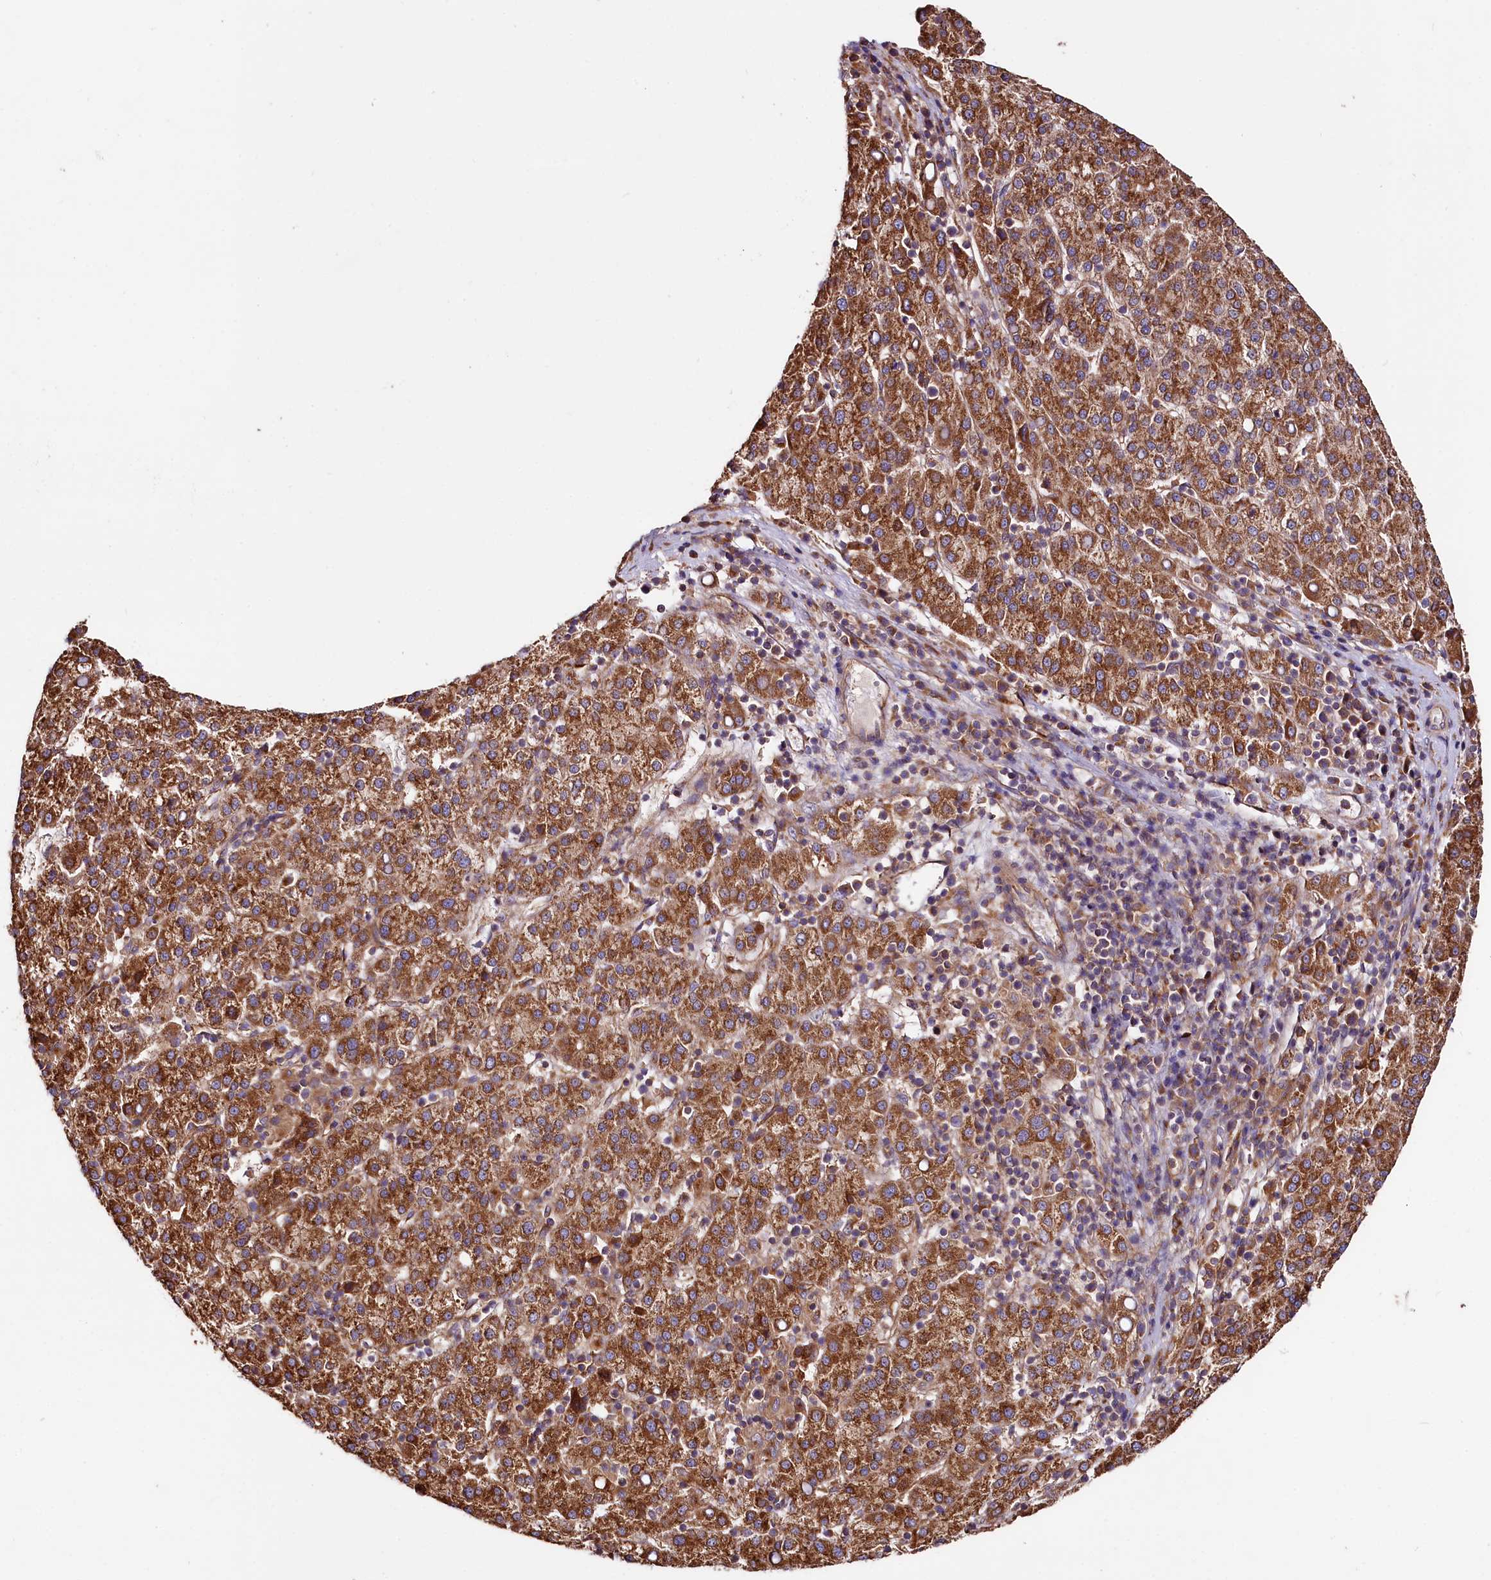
{"staining": {"intensity": "moderate", "quantity": ">75%", "location": "cytoplasmic/membranous"}, "tissue": "liver cancer", "cell_type": "Tumor cells", "image_type": "cancer", "snomed": [{"axis": "morphology", "description": "Carcinoma, Hepatocellular, NOS"}, {"axis": "topography", "description": "Liver"}], "caption": "This is a histology image of IHC staining of hepatocellular carcinoma (liver), which shows moderate expression in the cytoplasmic/membranous of tumor cells.", "gene": "CEP295", "patient": {"sex": "female", "age": 58}}